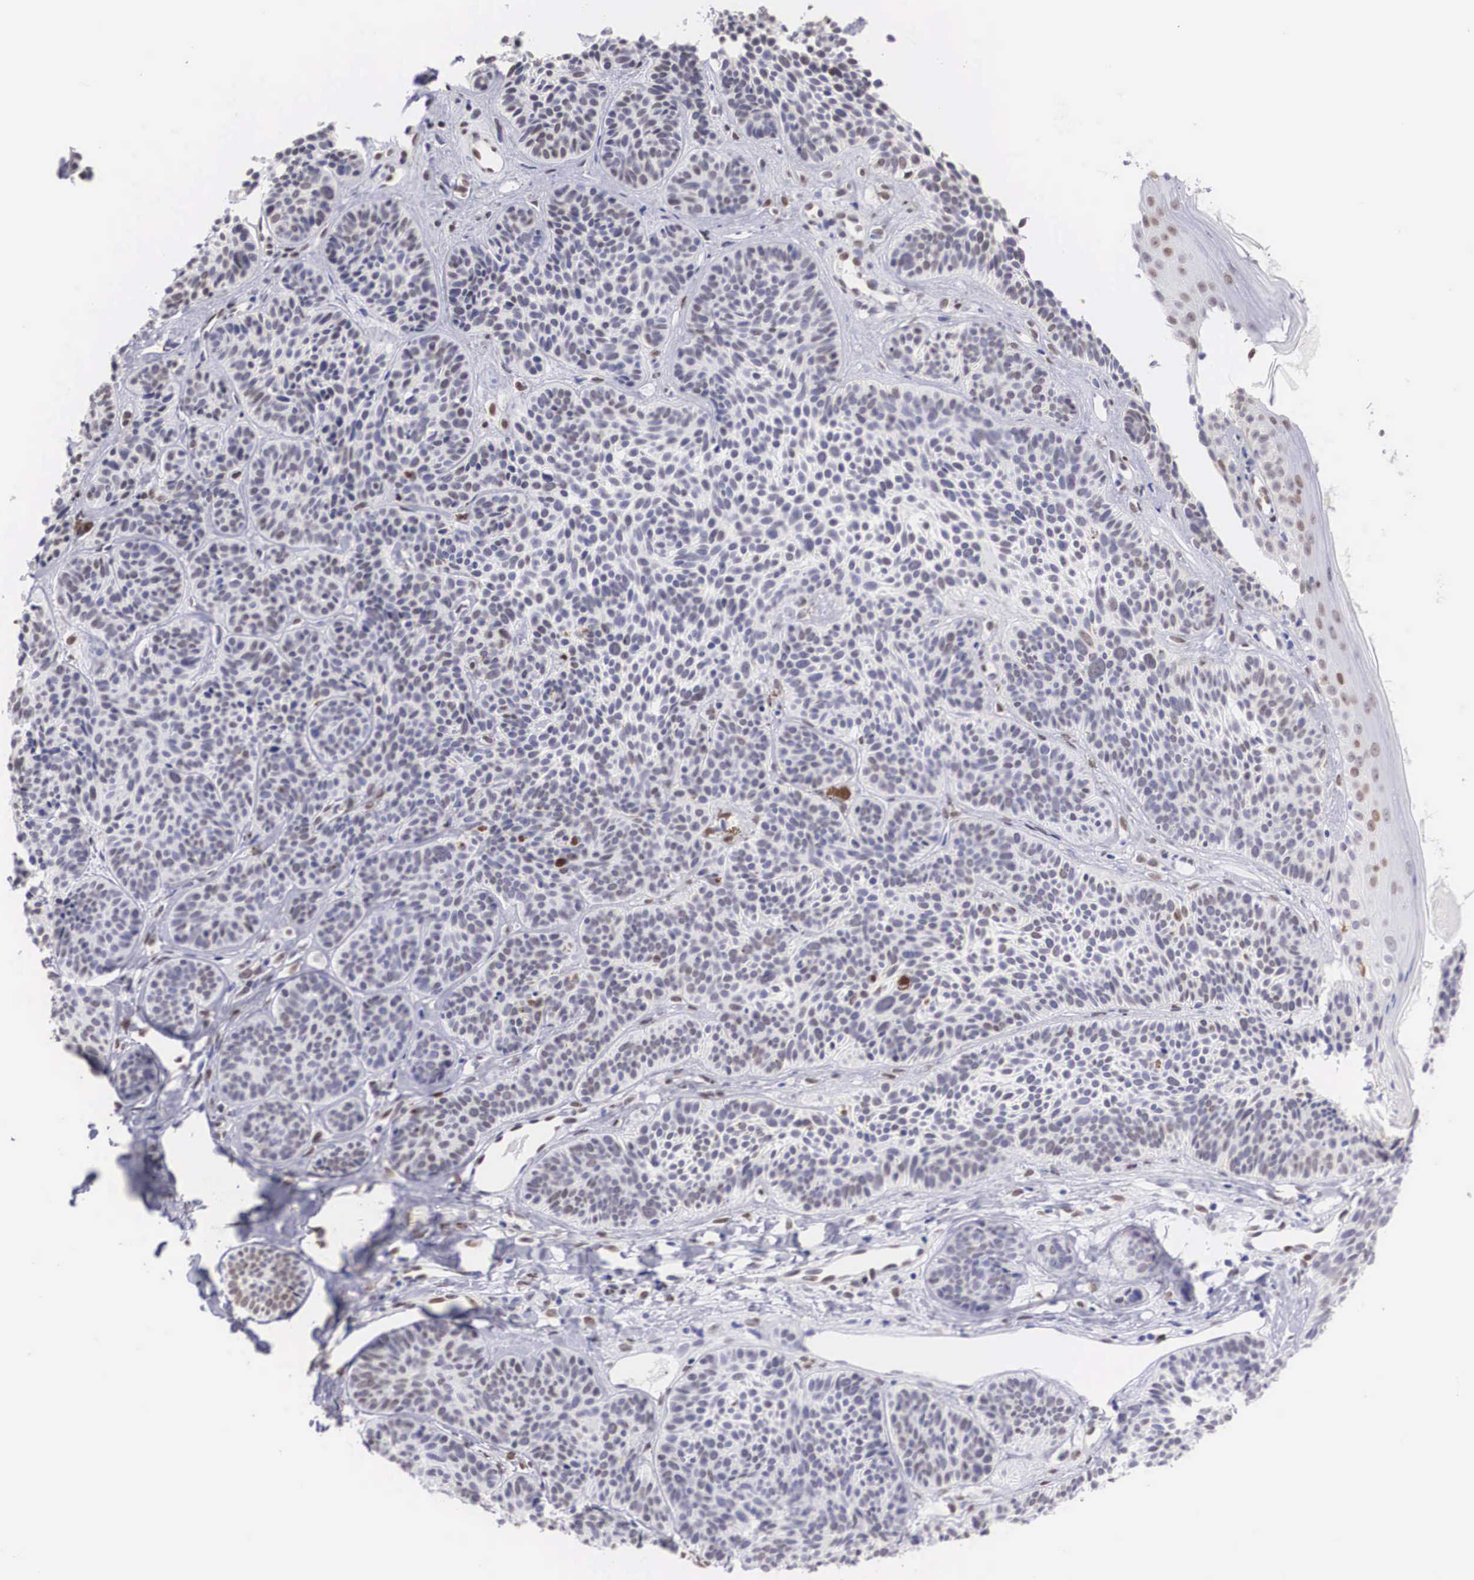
{"staining": {"intensity": "negative", "quantity": "none", "location": "none"}, "tissue": "skin cancer", "cell_type": "Tumor cells", "image_type": "cancer", "snomed": [{"axis": "morphology", "description": "Basal cell carcinoma"}, {"axis": "topography", "description": "Skin"}], "caption": "Immunohistochemical staining of human basal cell carcinoma (skin) demonstrates no significant positivity in tumor cells.", "gene": "HMGN5", "patient": {"sex": "female", "age": 62}}